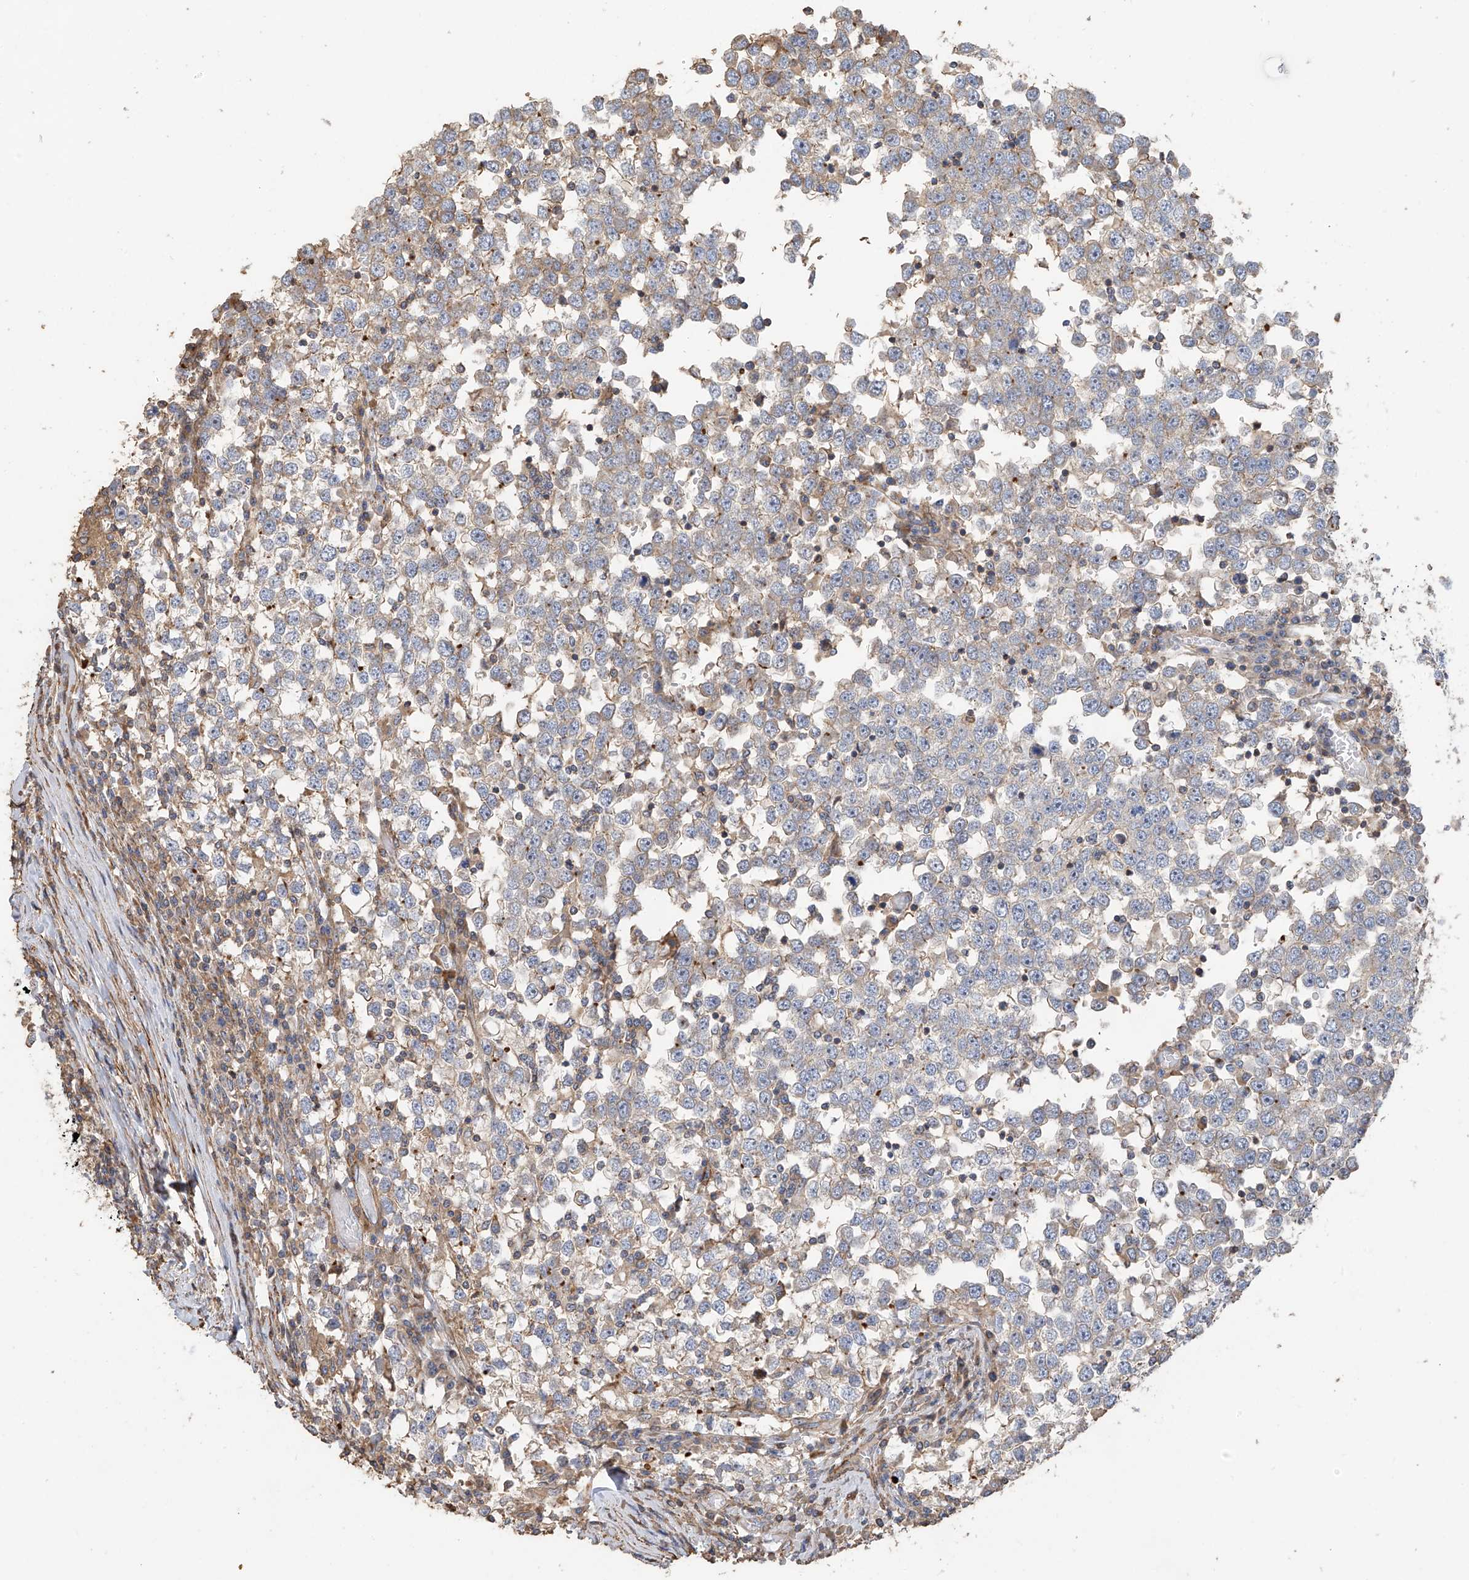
{"staining": {"intensity": "weak", "quantity": "<25%", "location": "cytoplasmic/membranous"}, "tissue": "testis cancer", "cell_type": "Tumor cells", "image_type": "cancer", "snomed": [{"axis": "morphology", "description": "Seminoma, NOS"}, {"axis": "topography", "description": "Testis"}], "caption": "This photomicrograph is of testis cancer (seminoma) stained with immunohistochemistry to label a protein in brown with the nuclei are counter-stained blue. There is no staining in tumor cells.", "gene": "SLC43A3", "patient": {"sex": "male", "age": 65}}